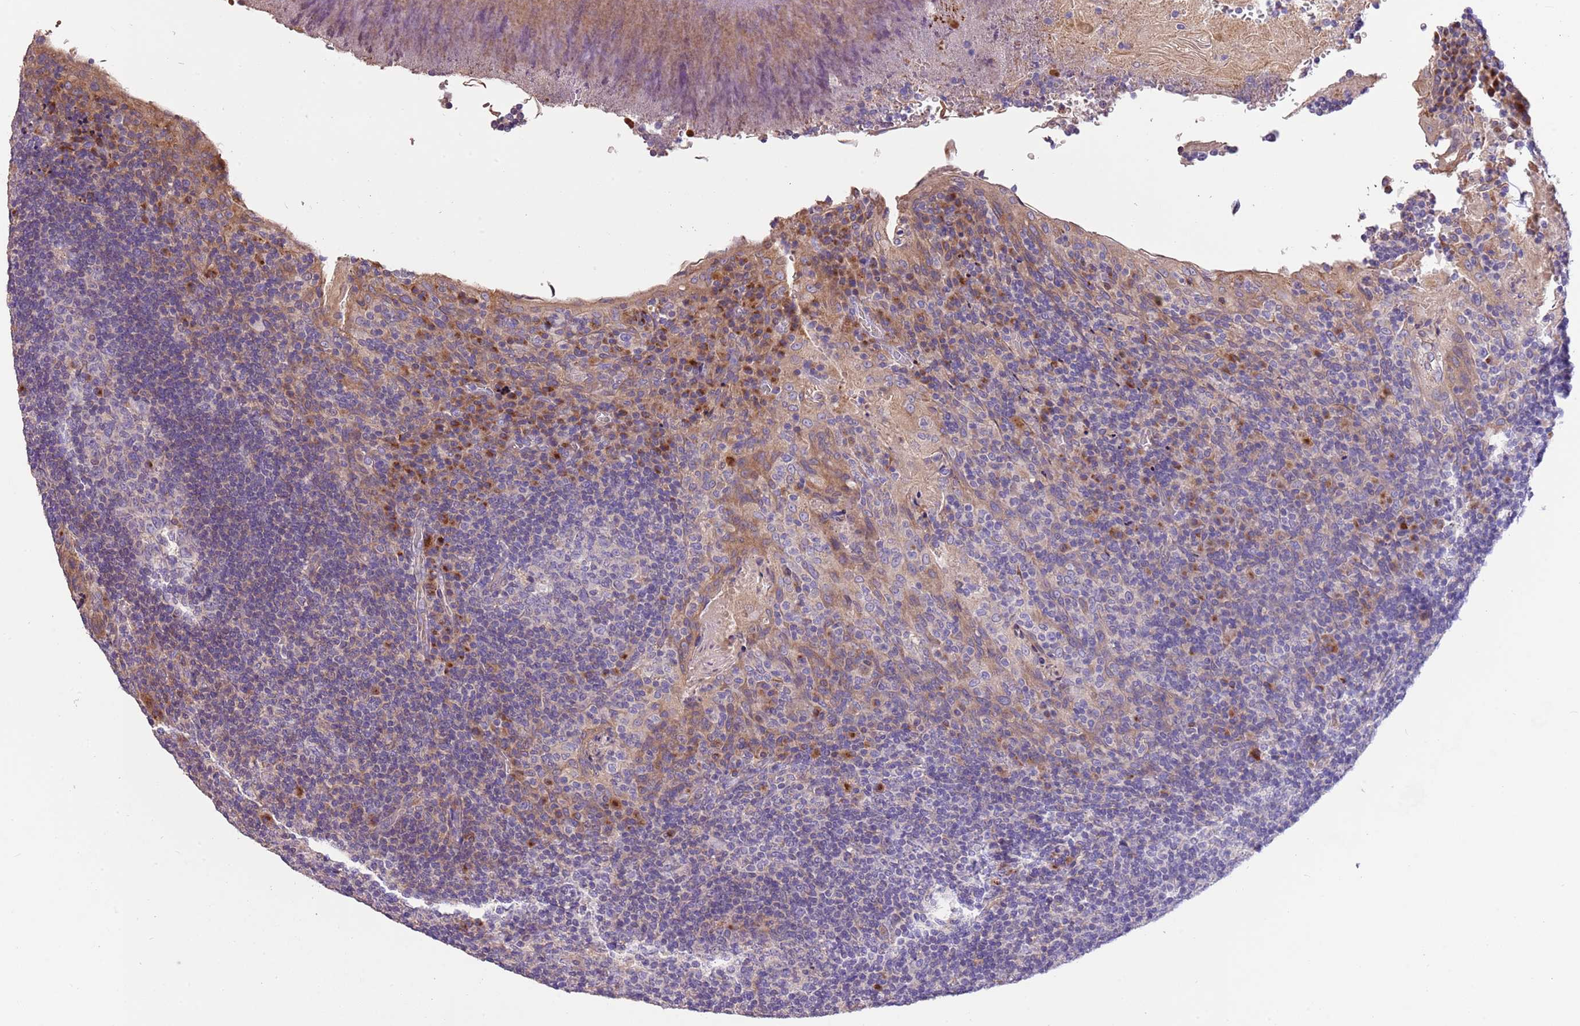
{"staining": {"intensity": "moderate", "quantity": "<25%", "location": "cytoplasmic/membranous"}, "tissue": "tonsil", "cell_type": "Germinal center cells", "image_type": "normal", "snomed": [{"axis": "morphology", "description": "Normal tissue, NOS"}, {"axis": "topography", "description": "Tonsil"}], "caption": "Moderate cytoplasmic/membranous positivity is present in approximately <25% of germinal center cells in benign tonsil. (DAB IHC with brightfield microscopy, high magnification).", "gene": "PIGA", "patient": {"sex": "male", "age": 17}}